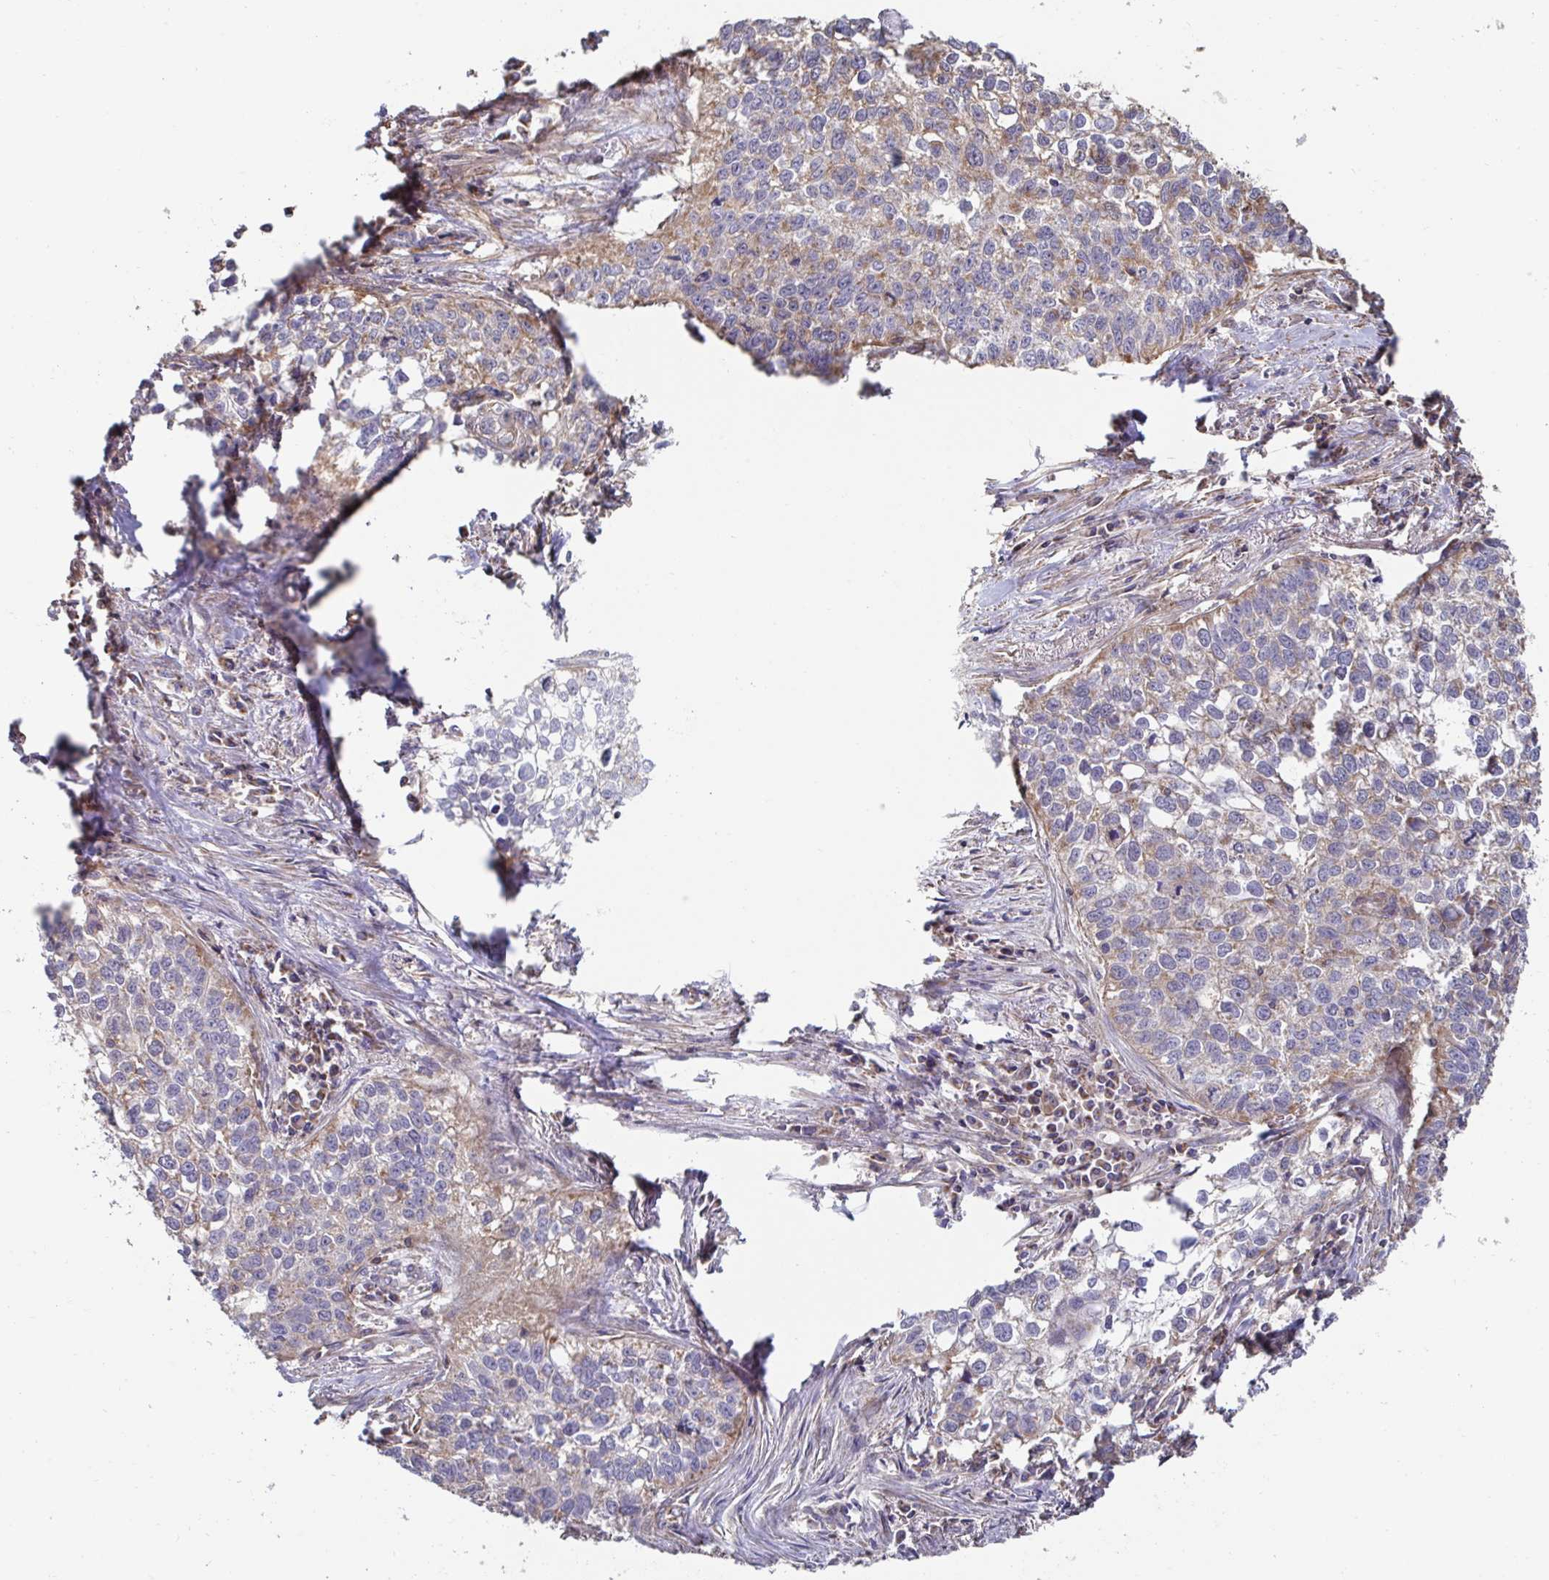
{"staining": {"intensity": "moderate", "quantity": "<25%", "location": "cytoplasmic/membranous"}, "tissue": "lung cancer", "cell_type": "Tumor cells", "image_type": "cancer", "snomed": [{"axis": "morphology", "description": "Squamous cell carcinoma, NOS"}, {"axis": "topography", "description": "Lung"}], "caption": "Immunohistochemistry staining of lung cancer, which displays low levels of moderate cytoplasmic/membranous staining in about <25% of tumor cells indicating moderate cytoplasmic/membranous protein expression. The staining was performed using DAB (brown) for protein detection and nuclei were counterstained in hematoxylin (blue).", "gene": "DZANK1", "patient": {"sex": "male", "age": 74}}